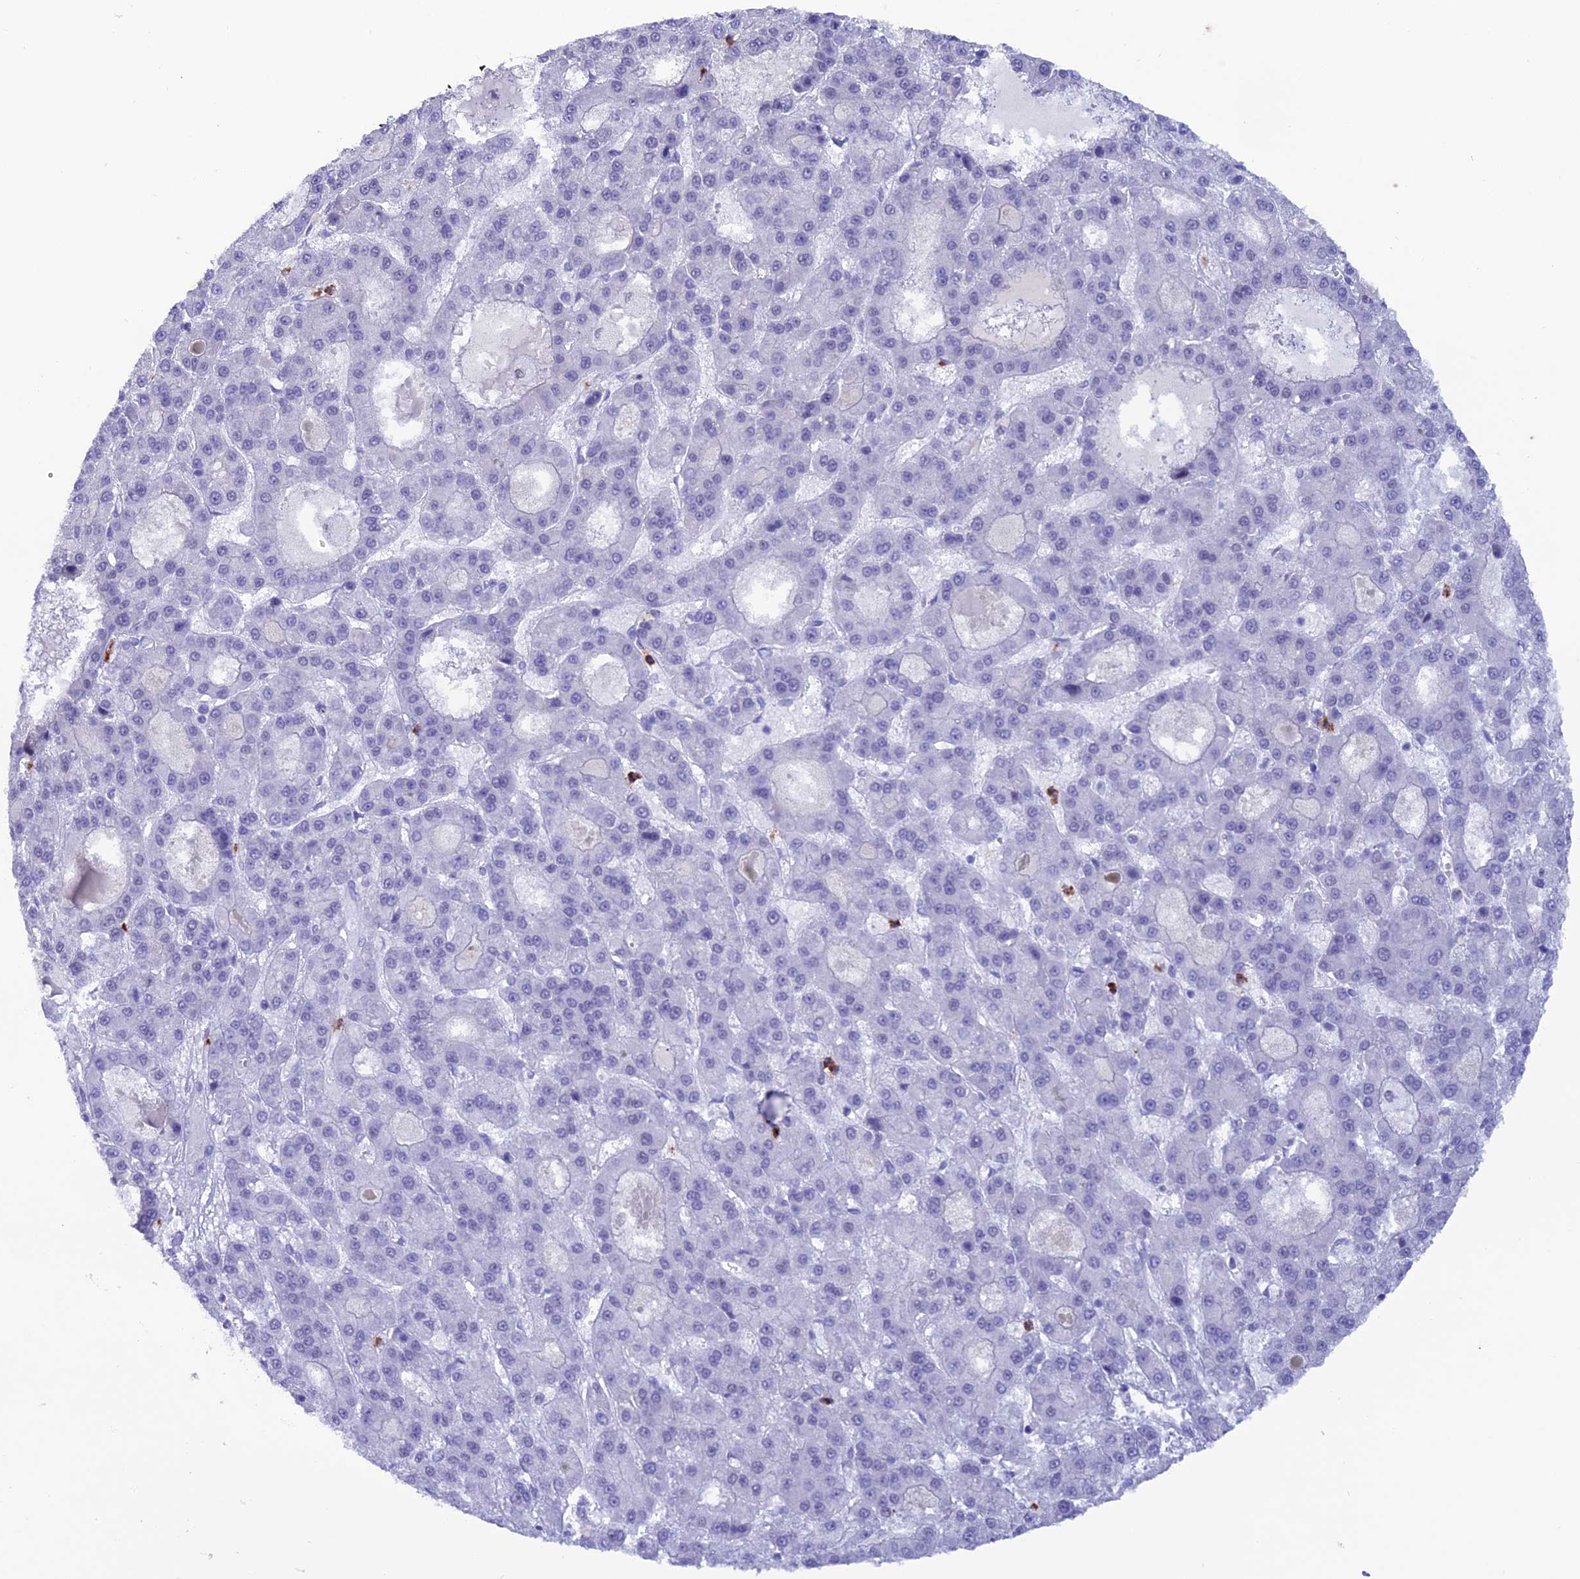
{"staining": {"intensity": "negative", "quantity": "none", "location": "none"}, "tissue": "liver cancer", "cell_type": "Tumor cells", "image_type": "cancer", "snomed": [{"axis": "morphology", "description": "Carcinoma, Hepatocellular, NOS"}, {"axis": "topography", "description": "Liver"}], "caption": "Tumor cells are negative for protein expression in human liver cancer (hepatocellular carcinoma).", "gene": "MFSD2B", "patient": {"sex": "male", "age": 70}}